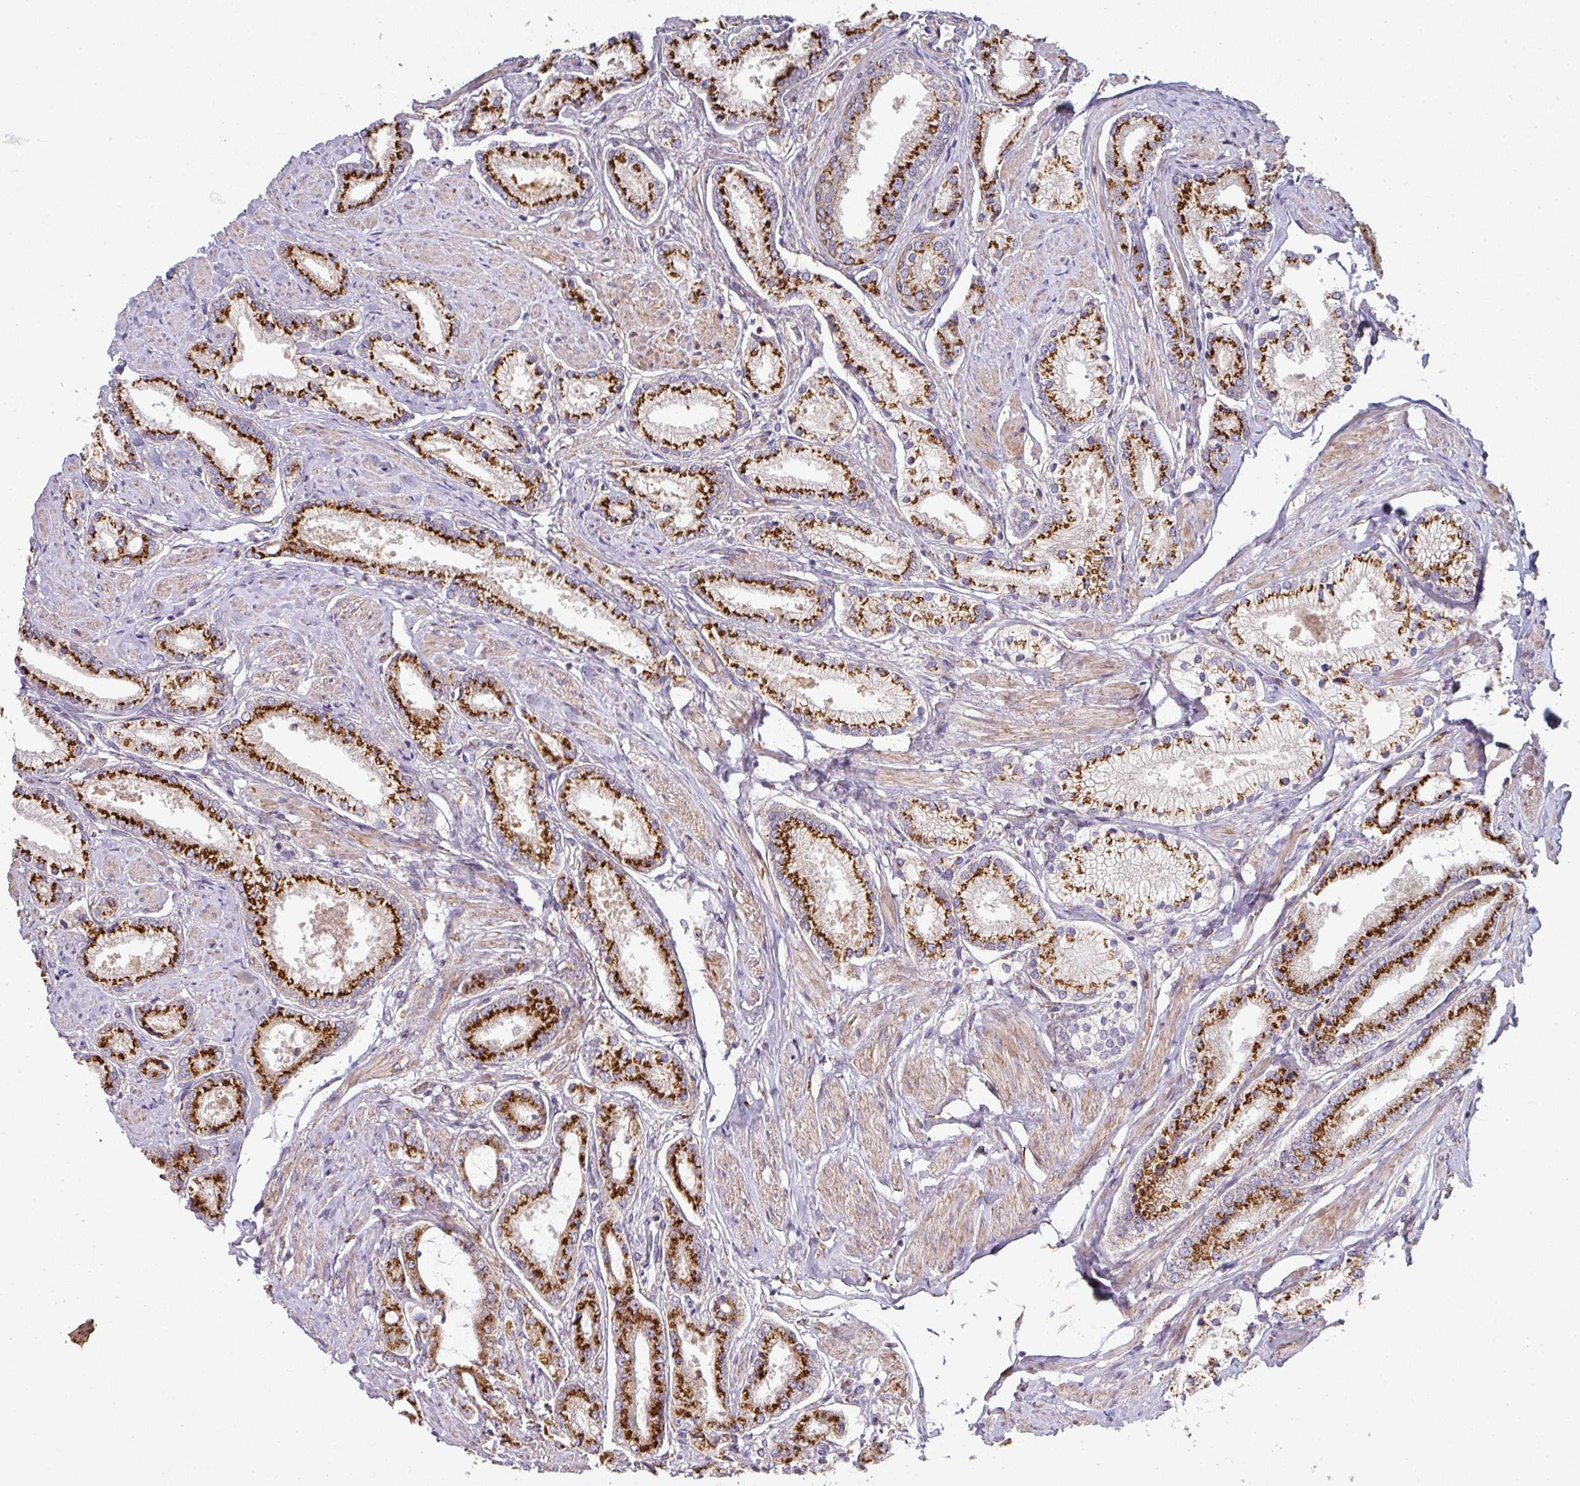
{"staining": {"intensity": "strong", "quantity": ">75%", "location": "cytoplasmic/membranous"}, "tissue": "prostate cancer", "cell_type": "Tumor cells", "image_type": "cancer", "snomed": [{"axis": "morphology", "description": "Adenocarcinoma, High grade"}, {"axis": "topography", "description": "Prostate and seminal vesicle, NOS"}], "caption": "Protein expression analysis of prostate cancer demonstrates strong cytoplasmic/membranous expression in approximately >75% of tumor cells.", "gene": "ZNF268", "patient": {"sex": "male", "age": 64}}